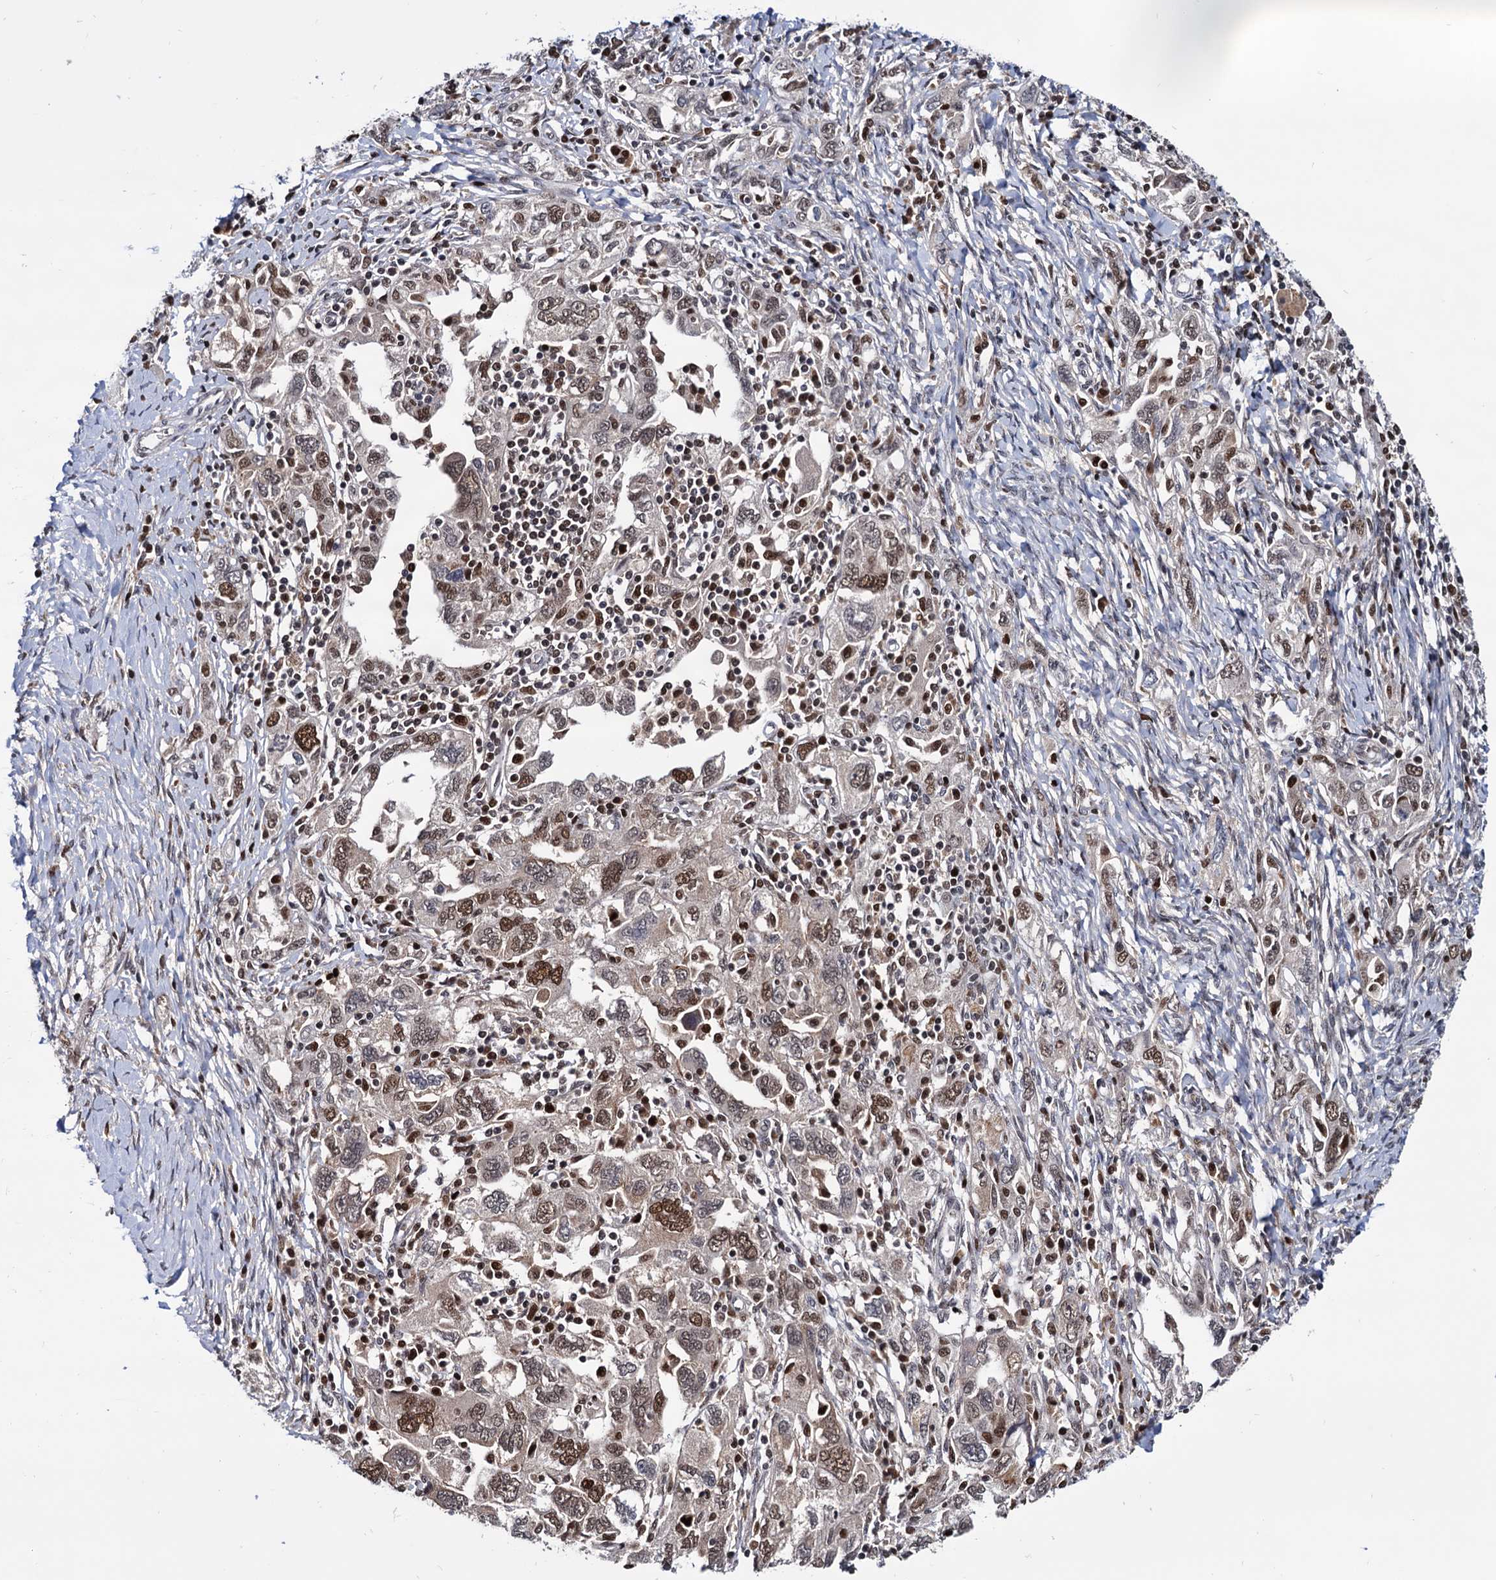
{"staining": {"intensity": "moderate", "quantity": "25%-75%", "location": "nuclear"}, "tissue": "ovarian cancer", "cell_type": "Tumor cells", "image_type": "cancer", "snomed": [{"axis": "morphology", "description": "Carcinoma, NOS"}, {"axis": "morphology", "description": "Cystadenocarcinoma, serous, NOS"}, {"axis": "topography", "description": "Ovary"}], "caption": "Protein staining by immunohistochemistry displays moderate nuclear expression in approximately 25%-75% of tumor cells in ovarian cancer. The staining was performed using DAB (3,3'-diaminobenzidine) to visualize the protein expression in brown, while the nuclei were stained in blue with hematoxylin (Magnification: 20x).", "gene": "RNASEH2B", "patient": {"sex": "female", "age": 69}}